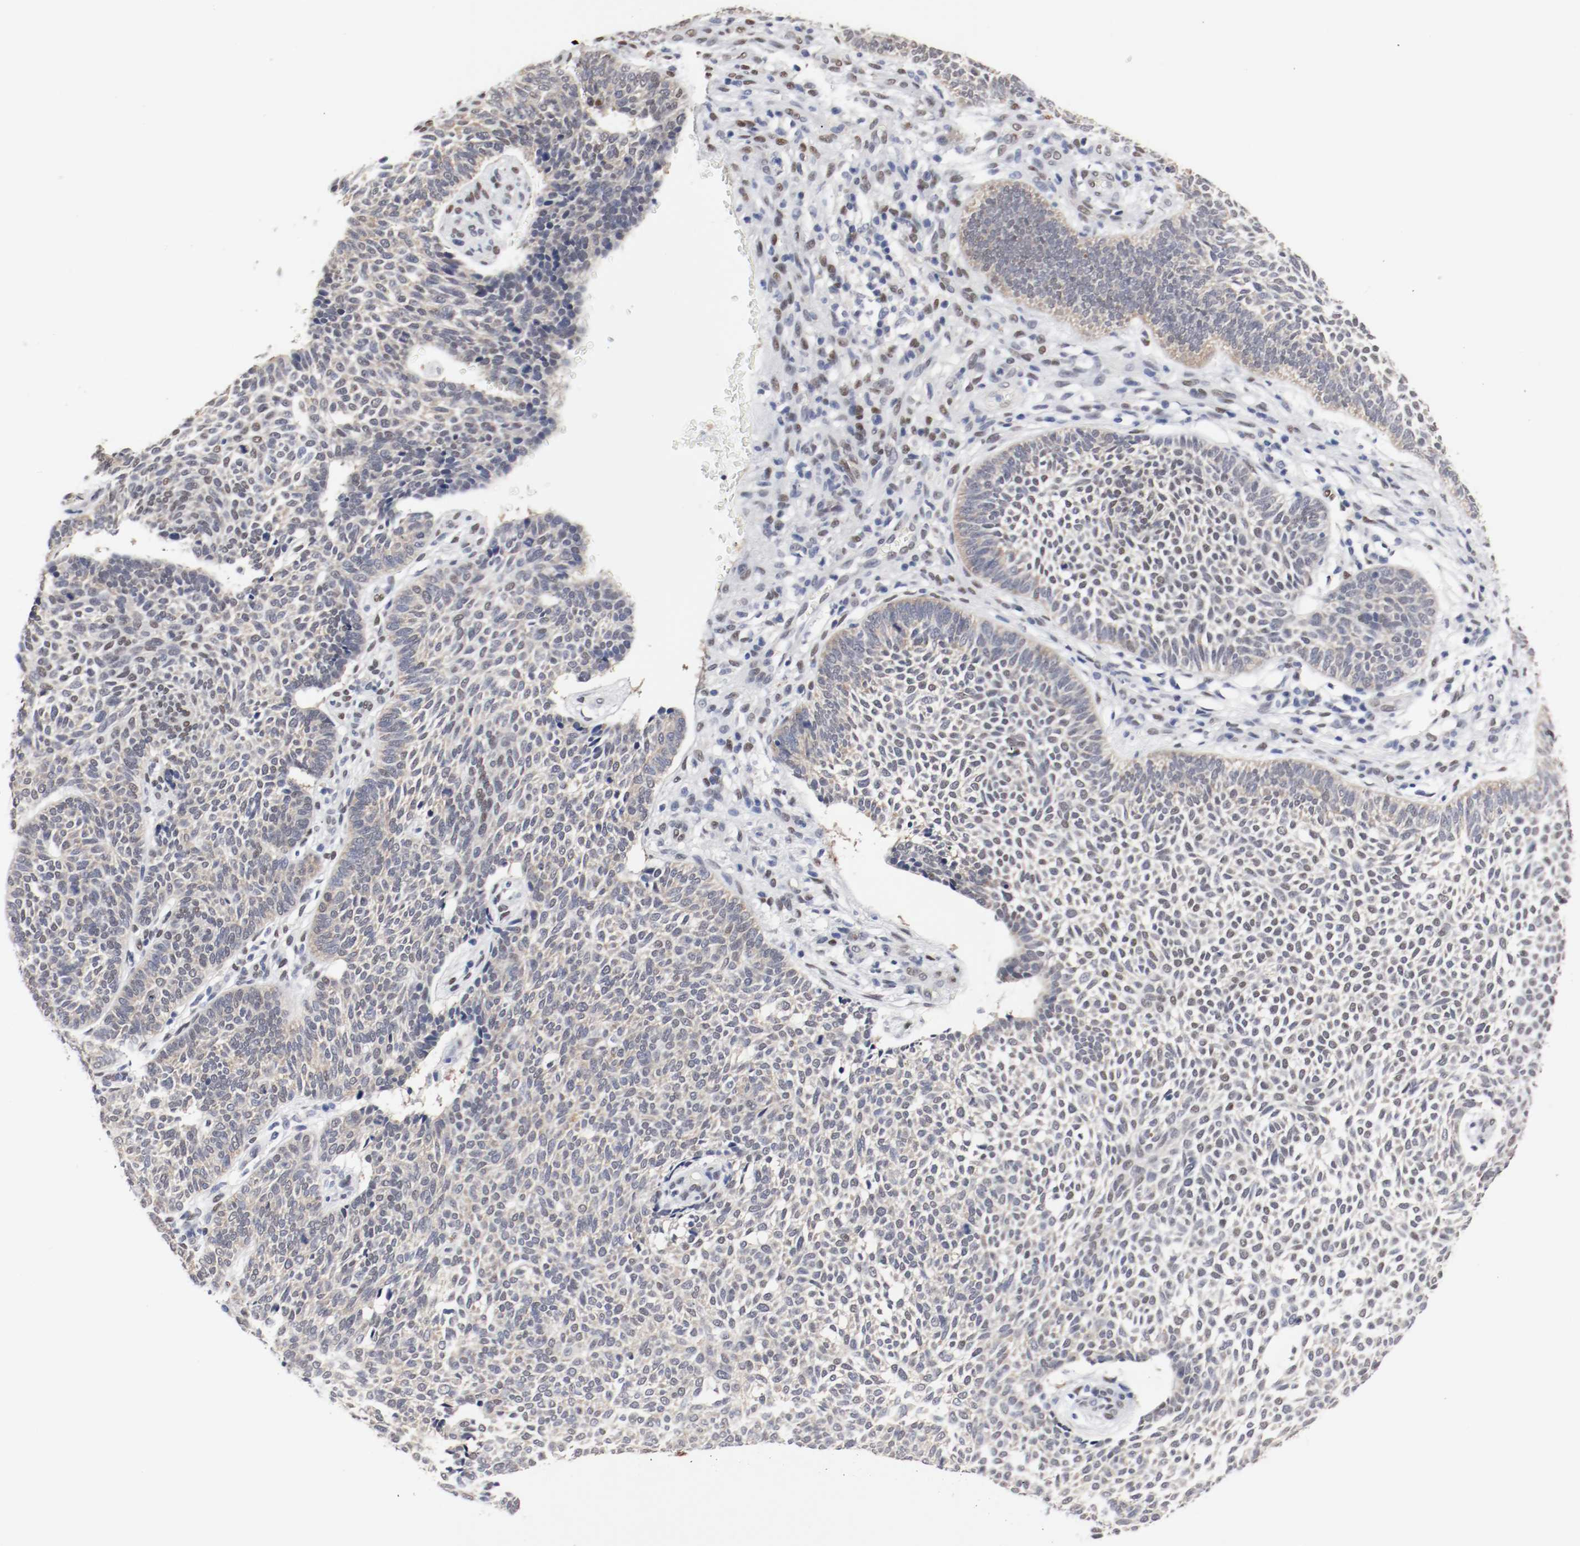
{"staining": {"intensity": "moderate", "quantity": "25%-75%", "location": "cytoplasmic/membranous,nuclear"}, "tissue": "skin cancer", "cell_type": "Tumor cells", "image_type": "cancer", "snomed": [{"axis": "morphology", "description": "Normal tissue, NOS"}, {"axis": "morphology", "description": "Basal cell carcinoma"}, {"axis": "topography", "description": "Skin"}], "caption": "Skin basal cell carcinoma tissue displays moderate cytoplasmic/membranous and nuclear expression in approximately 25%-75% of tumor cells (DAB (3,3'-diaminobenzidine) IHC with brightfield microscopy, high magnification).", "gene": "FOSL2", "patient": {"sex": "male", "age": 87}}